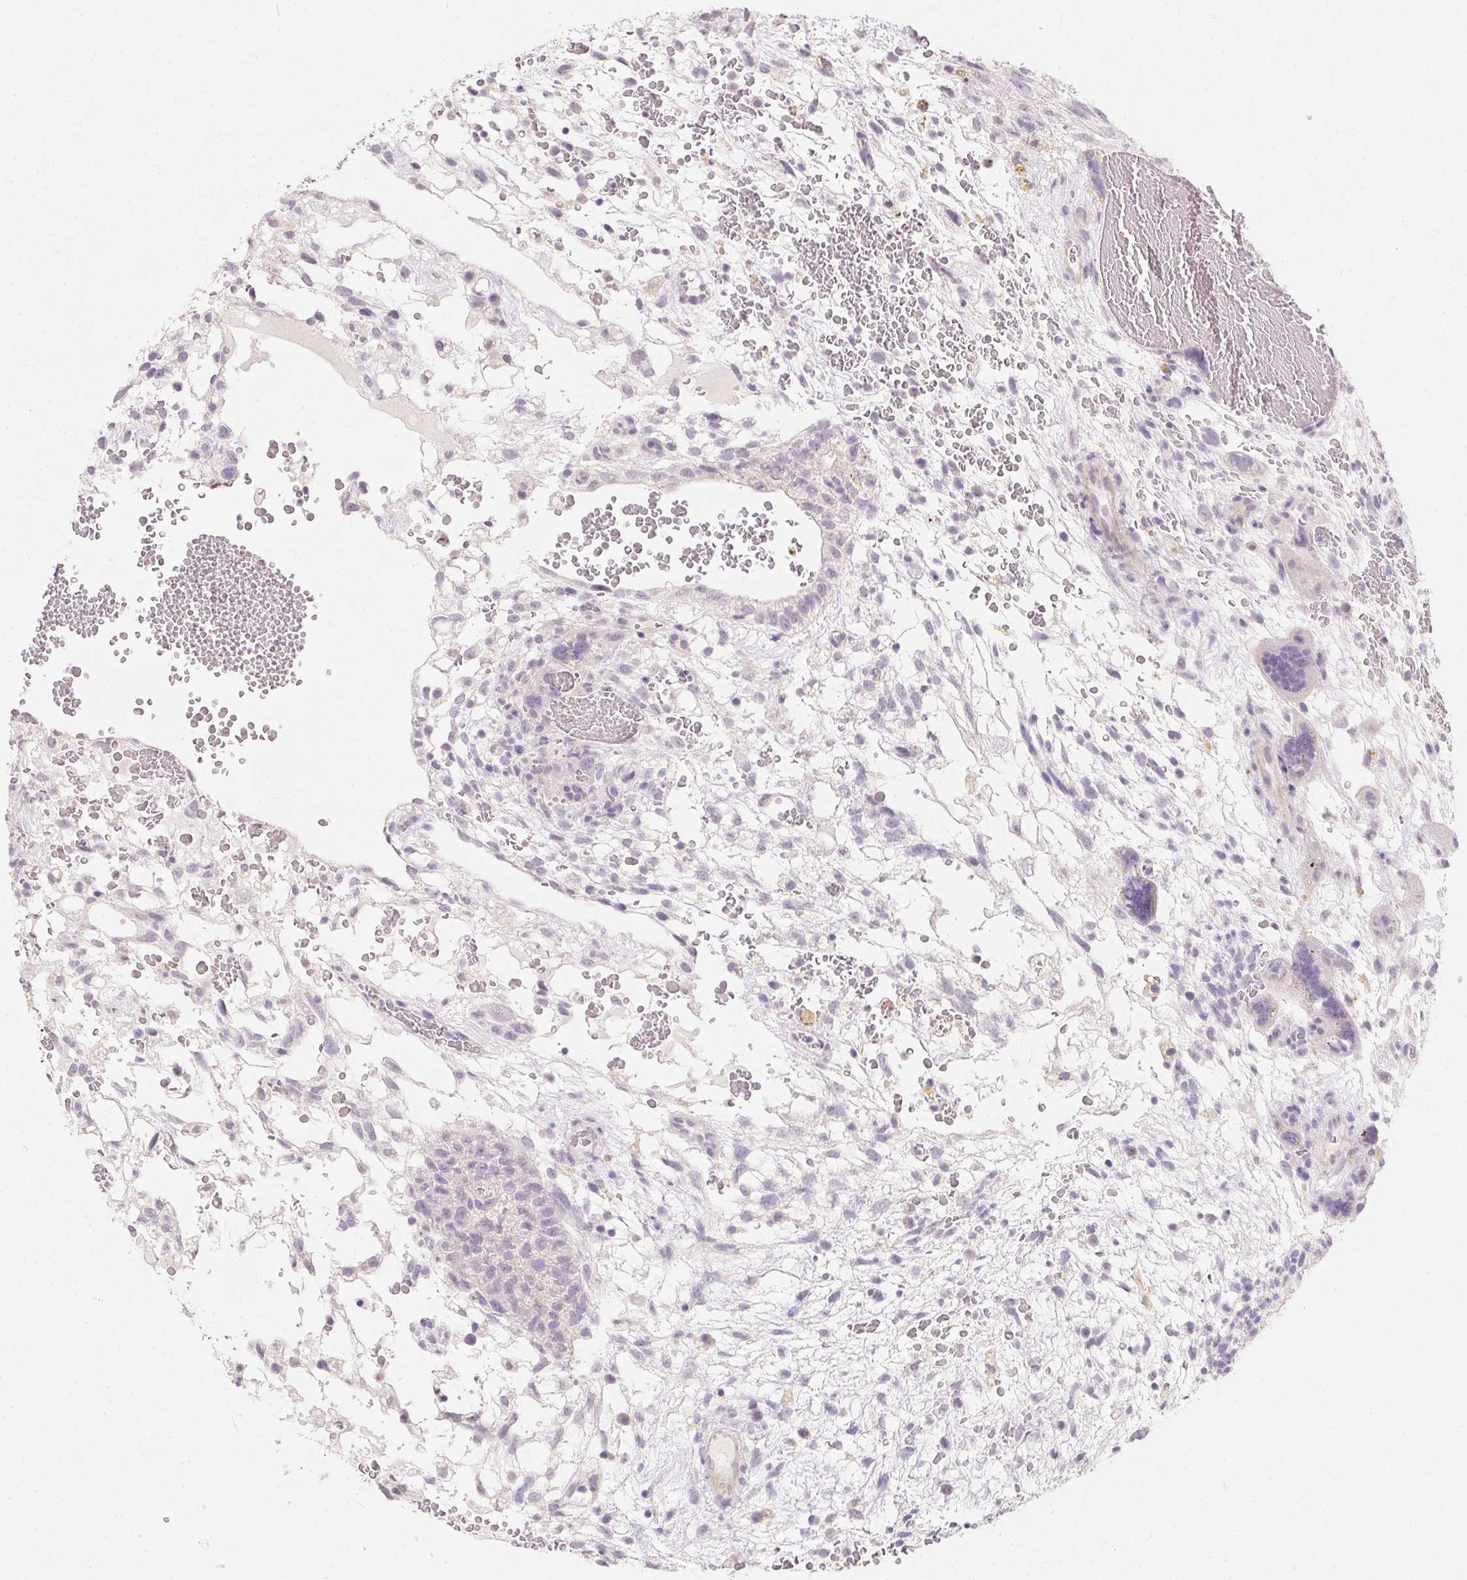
{"staining": {"intensity": "negative", "quantity": "none", "location": "none"}, "tissue": "testis cancer", "cell_type": "Tumor cells", "image_type": "cancer", "snomed": [{"axis": "morphology", "description": "Normal tissue, NOS"}, {"axis": "morphology", "description": "Carcinoma, Embryonal, NOS"}, {"axis": "topography", "description": "Testis"}], "caption": "High magnification brightfield microscopy of testis cancer stained with DAB (3,3'-diaminobenzidine) (brown) and counterstained with hematoxylin (blue): tumor cells show no significant positivity.", "gene": "ZBBX", "patient": {"sex": "male", "age": 32}}